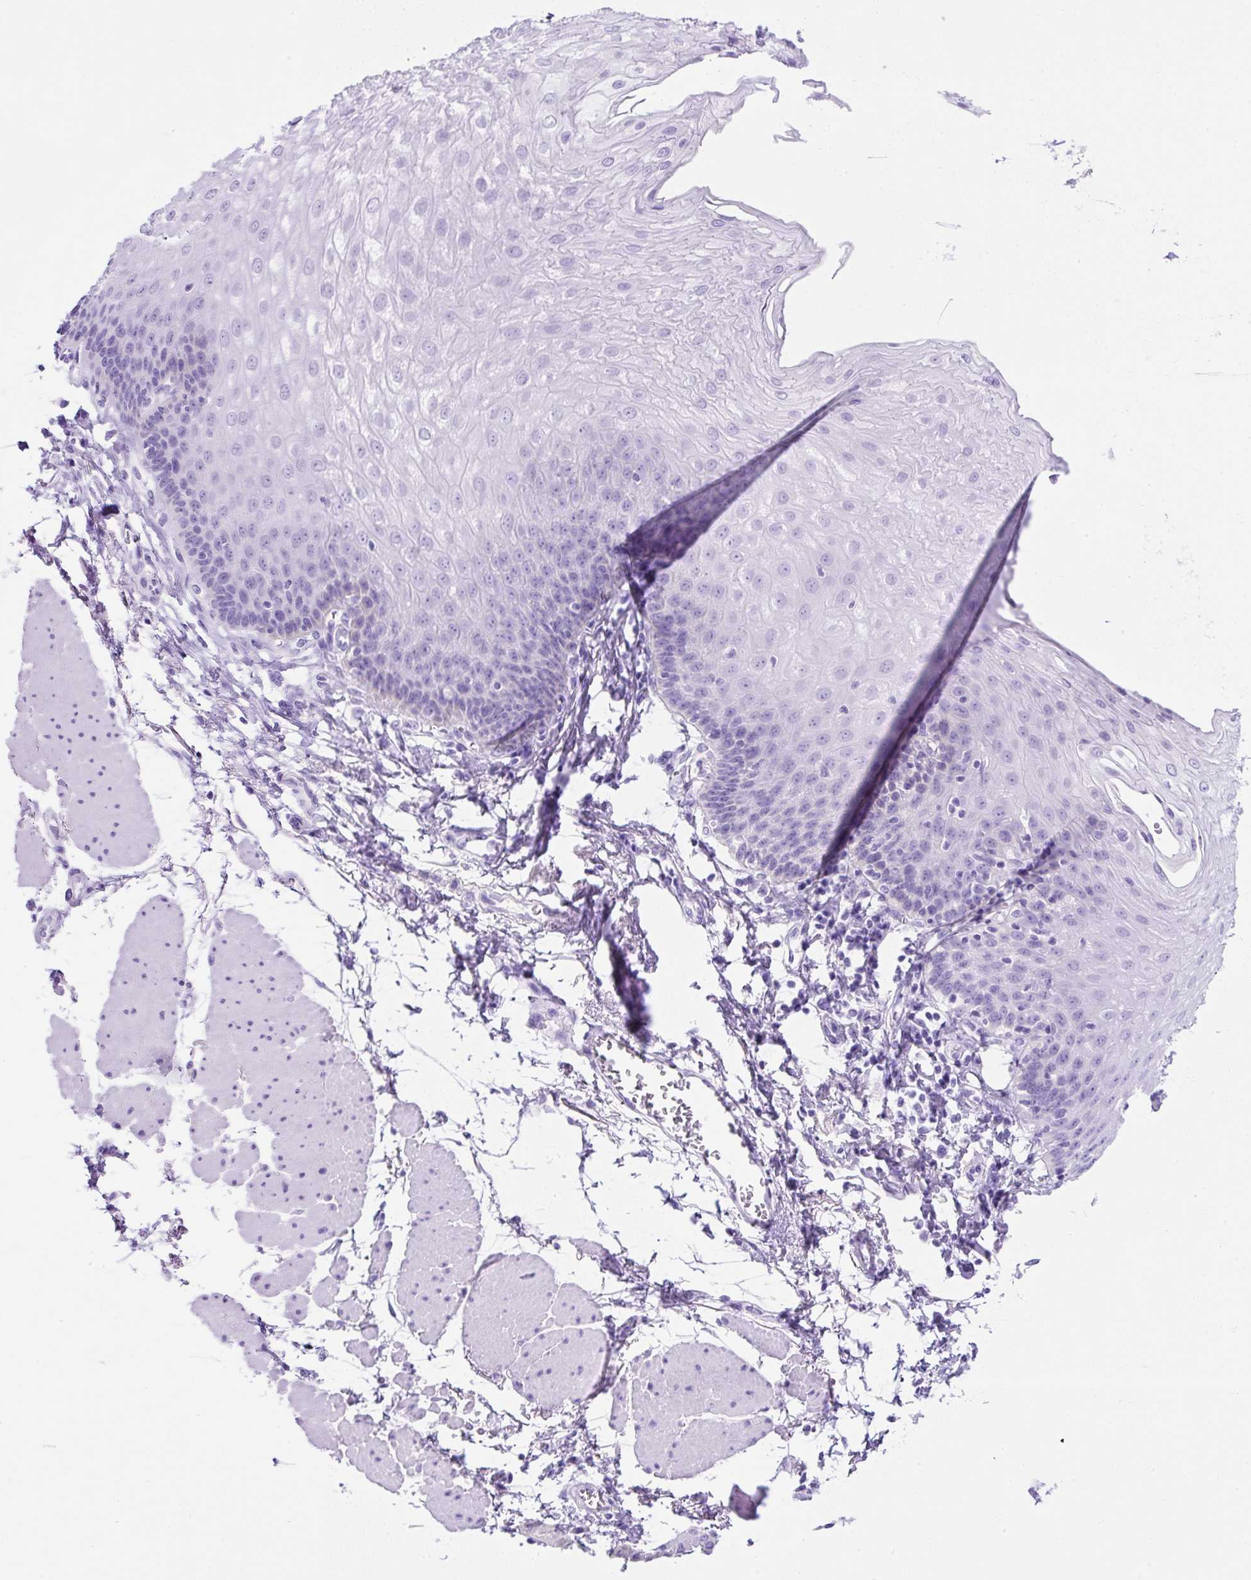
{"staining": {"intensity": "negative", "quantity": "none", "location": "none"}, "tissue": "esophagus", "cell_type": "Squamous epithelial cells", "image_type": "normal", "snomed": [{"axis": "morphology", "description": "Normal tissue, NOS"}, {"axis": "topography", "description": "Esophagus"}], "caption": "Squamous epithelial cells show no significant protein staining in unremarkable esophagus.", "gene": "KRT12", "patient": {"sex": "female", "age": 81}}